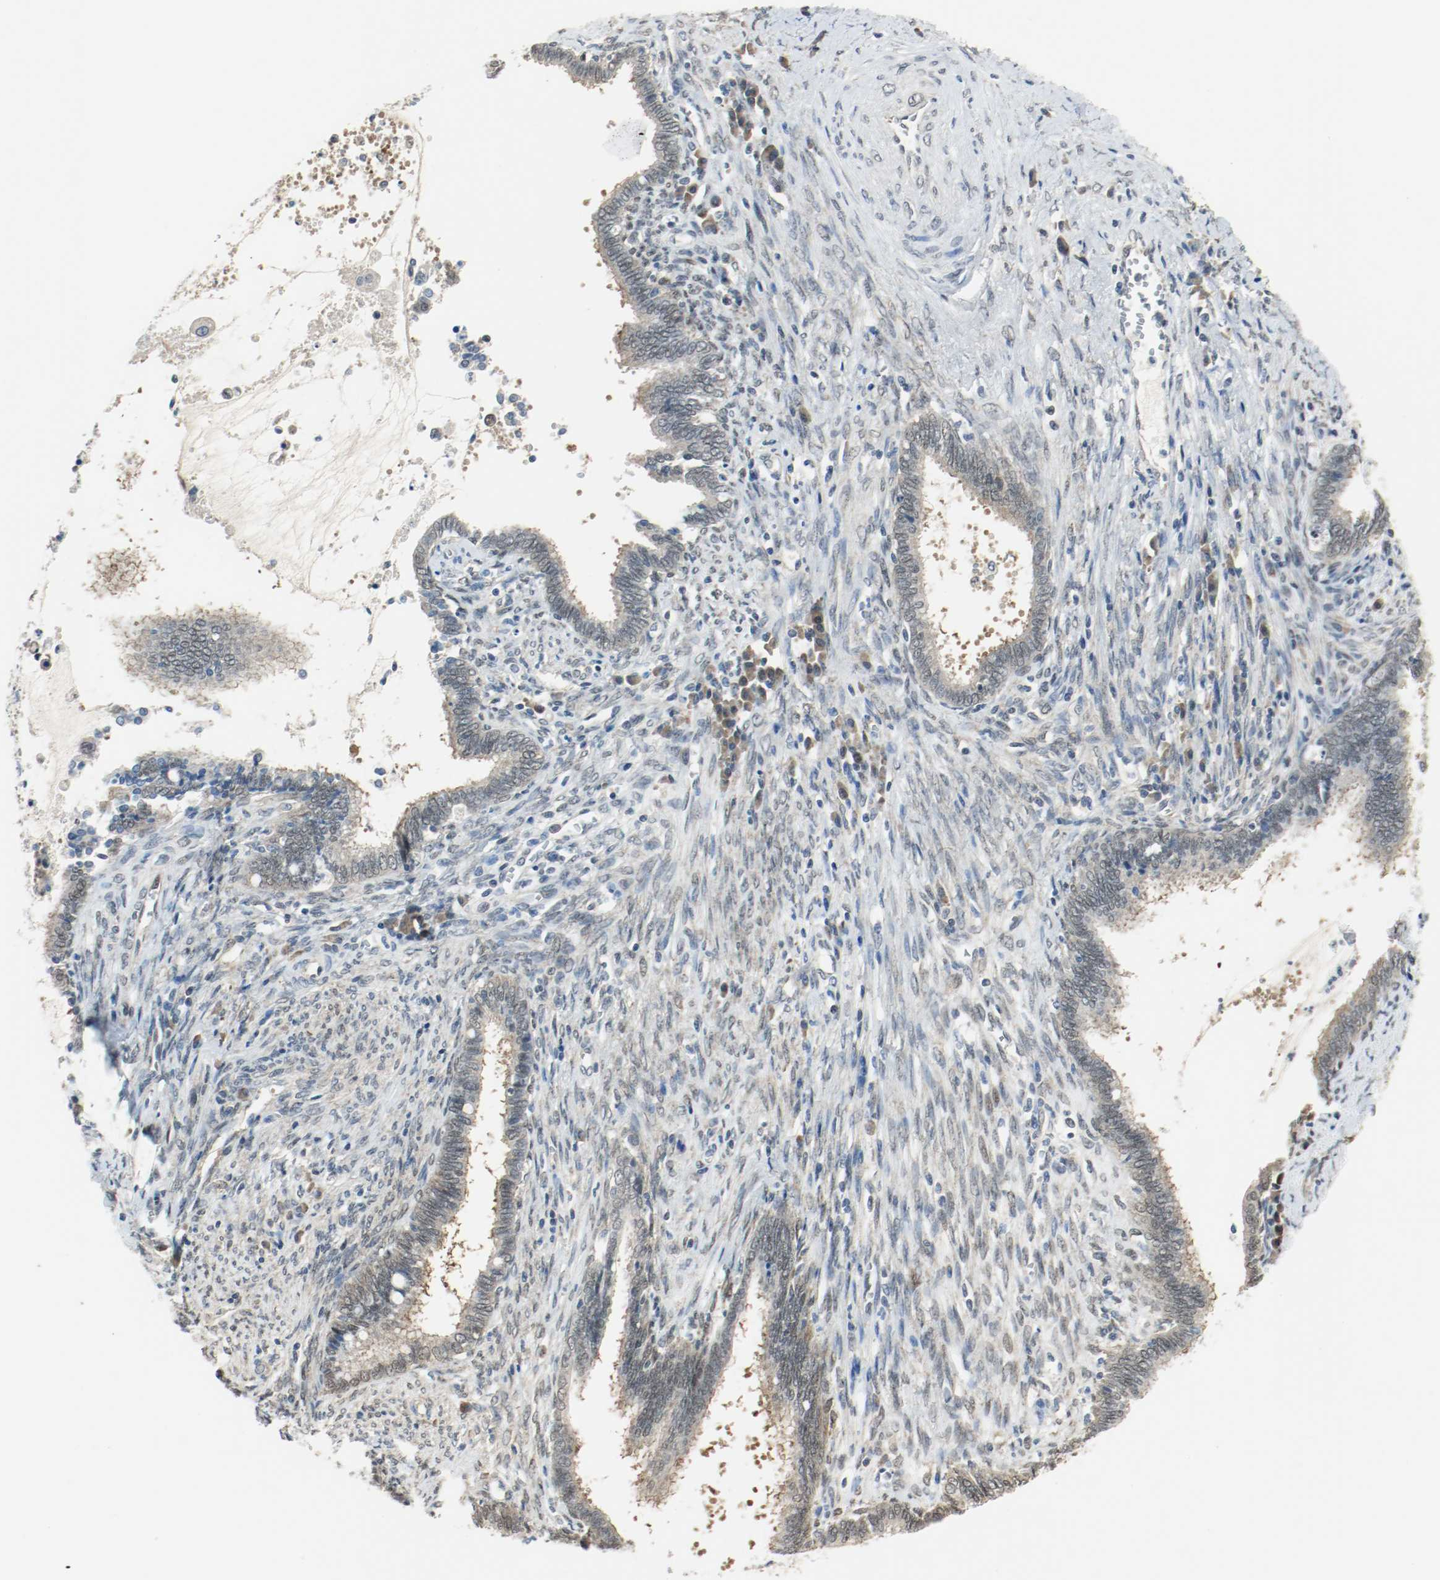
{"staining": {"intensity": "weak", "quantity": "25%-75%", "location": "cytoplasmic/membranous,nuclear"}, "tissue": "cervical cancer", "cell_type": "Tumor cells", "image_type": "cancer", "snomed": [{"axis": "morphology", "description": "Adenocarcinoma, NOS"}, {"axis": "topography", "description": "Cervix"}], "caption": "High-power microscopy captured an immunohistochemistry (IHC) micrograph of cervical cancer, revealing weak cytoplasmic/membranous and nuclear staining in approximately 25%-75% of tumor cells. The protein is shown in brown color, while the nuclei are stained blue.", "gene": "PPME1", "patient": {"sex": "female", "age": 44}}